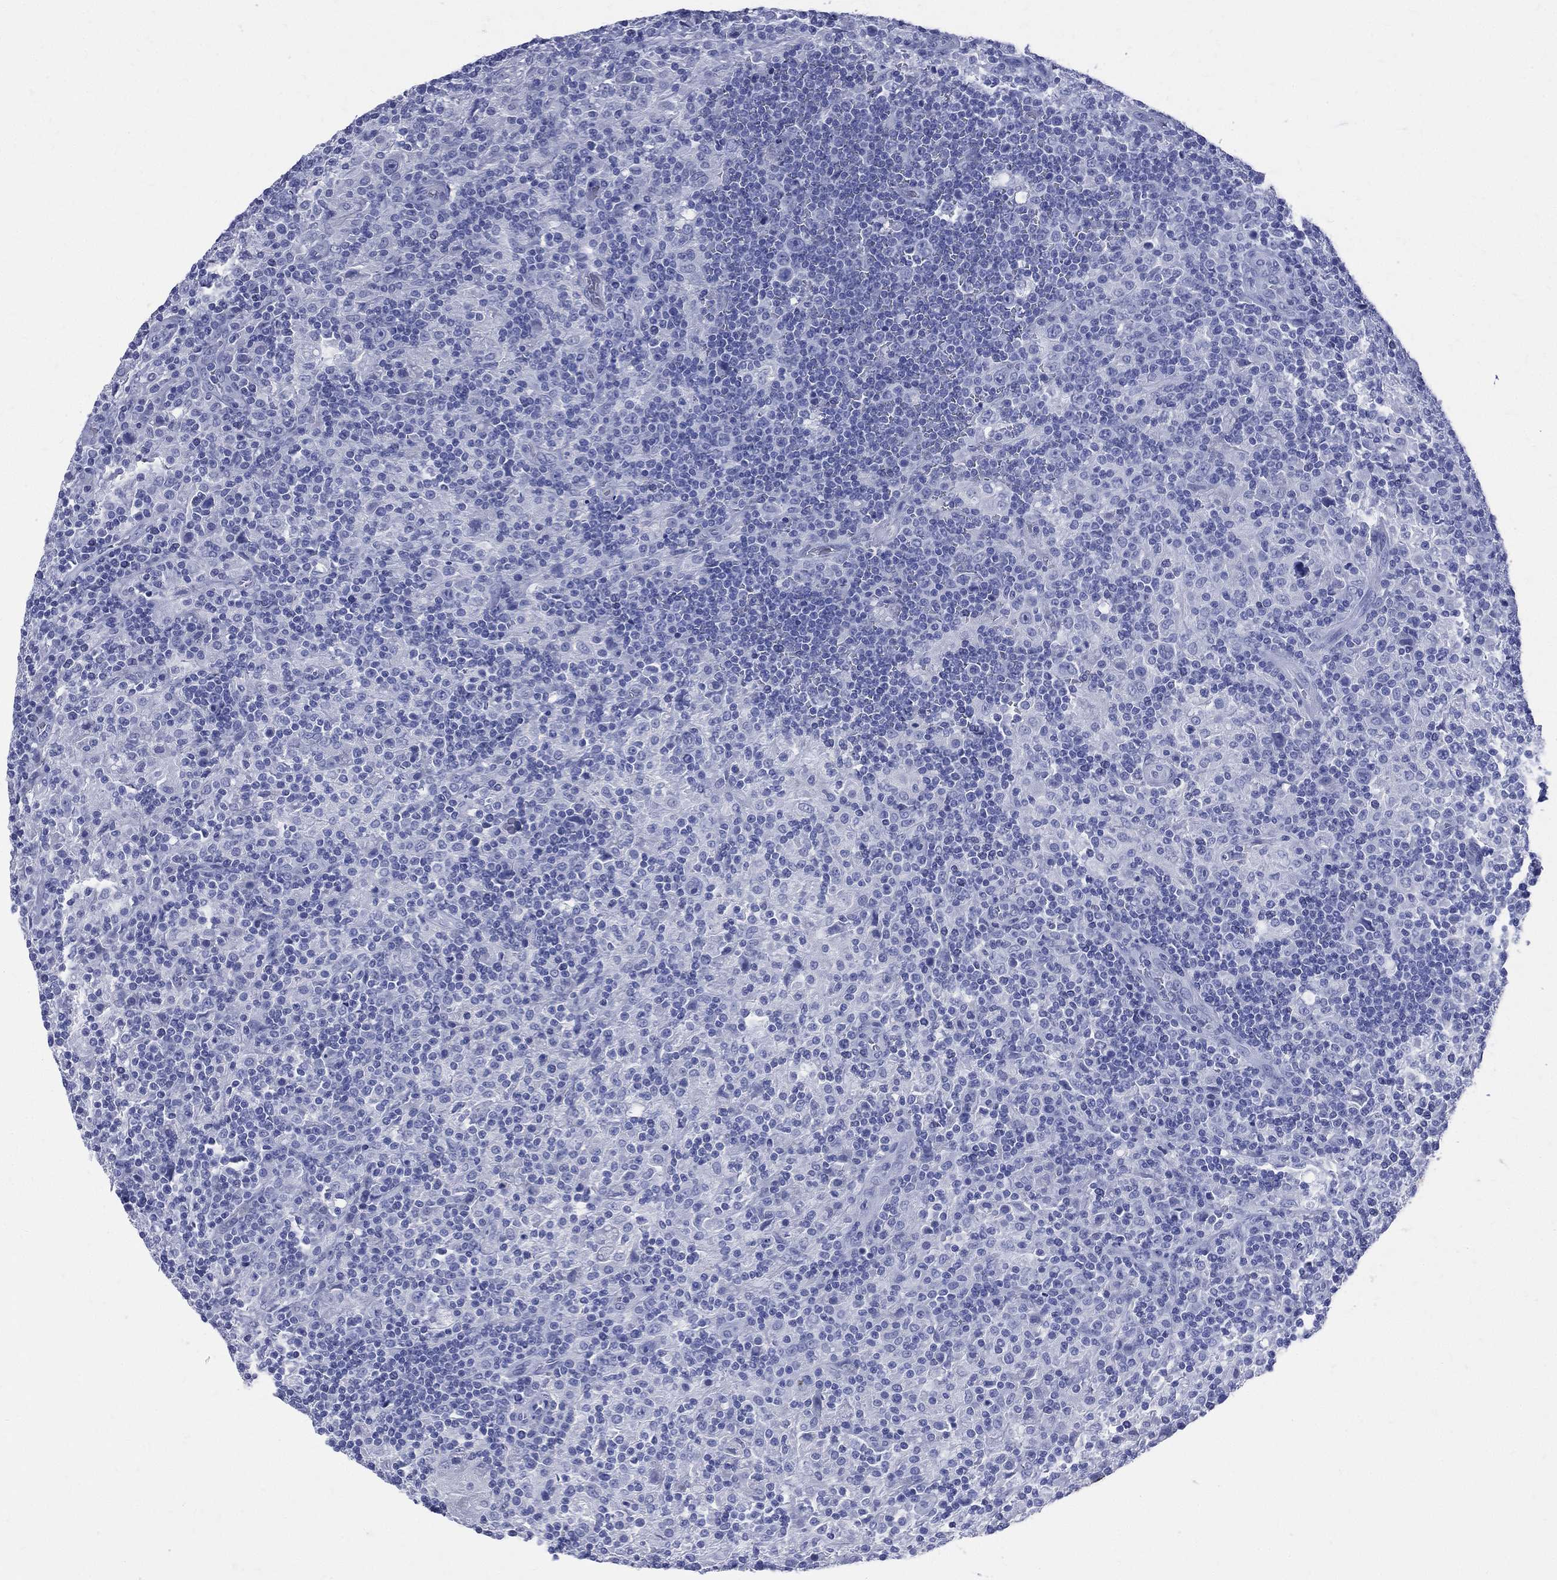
{"staining": {"intensity": "negative", "quantity": "none", "location": "none"}, "tissue": "lymphoma", "cell_type": "Tumor cells", "image_type": "cancer", "snomed": [{"axis": "morphology", "description": "Hodgkin's disease, NOS"}, {"axis": "topography", "description": "Lymph node"}], "caption": "This is a image of immunohistochemistry staining of lymphoma, which shows no staining in tumor cells.", "gene": "SYP", "patient": {"sex": "male", "age": 70}}